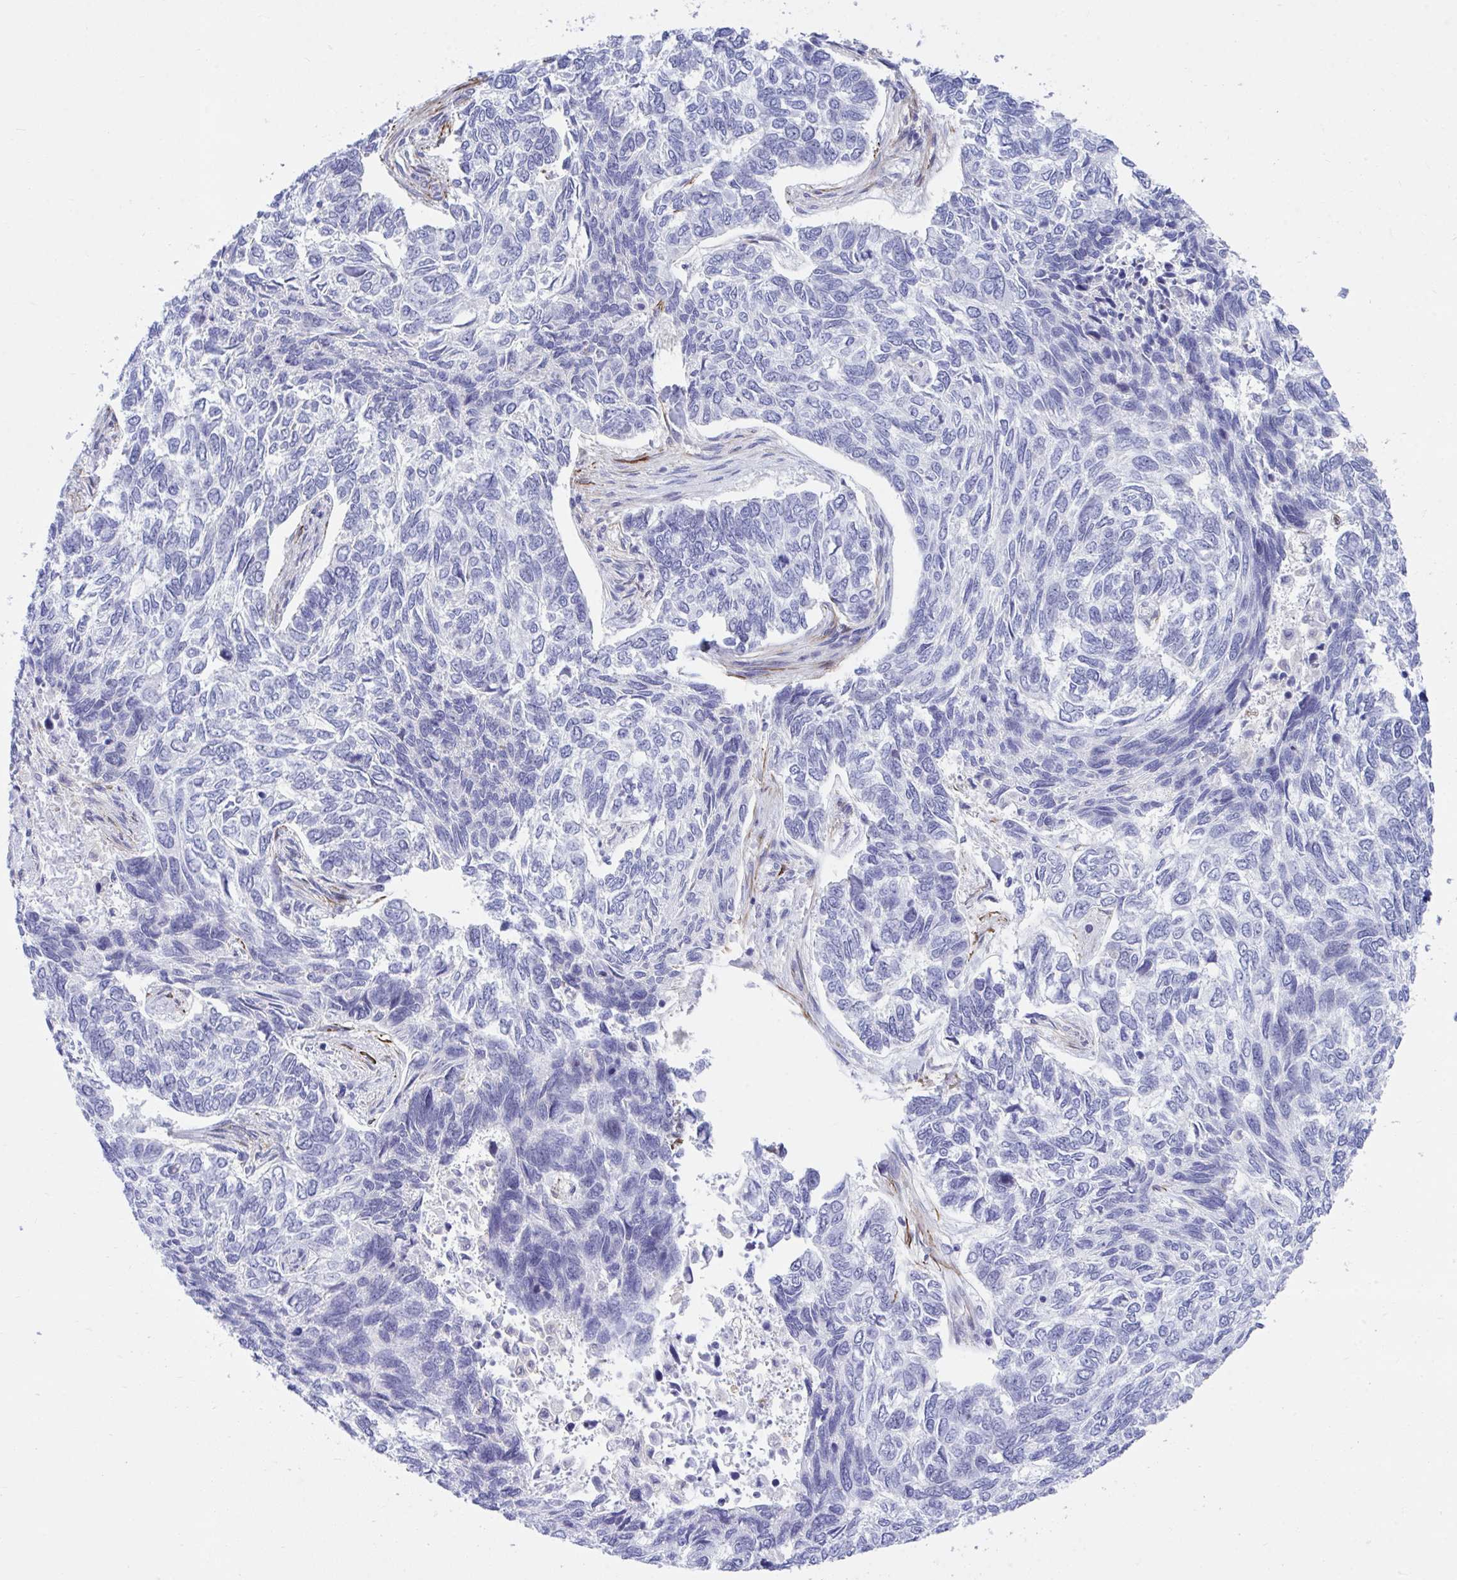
{"staining": {"intensity": "negative", "quantity": "none", "location": "none"}, "tissue": "skin cancer", "cell_type": "Tumor cells", "image_type": "cancer", "snomed": [{"axis": "morphology", "description": "Basal cell carcinoma"}, {"axis": "topography", "description": "Skin"}], "caption": "Human skin cancer stained for a protein using IHC reveals no staining in tumor cells.", "gene": "CENPQ", "patient": {"sex": "female", "age": 65}}